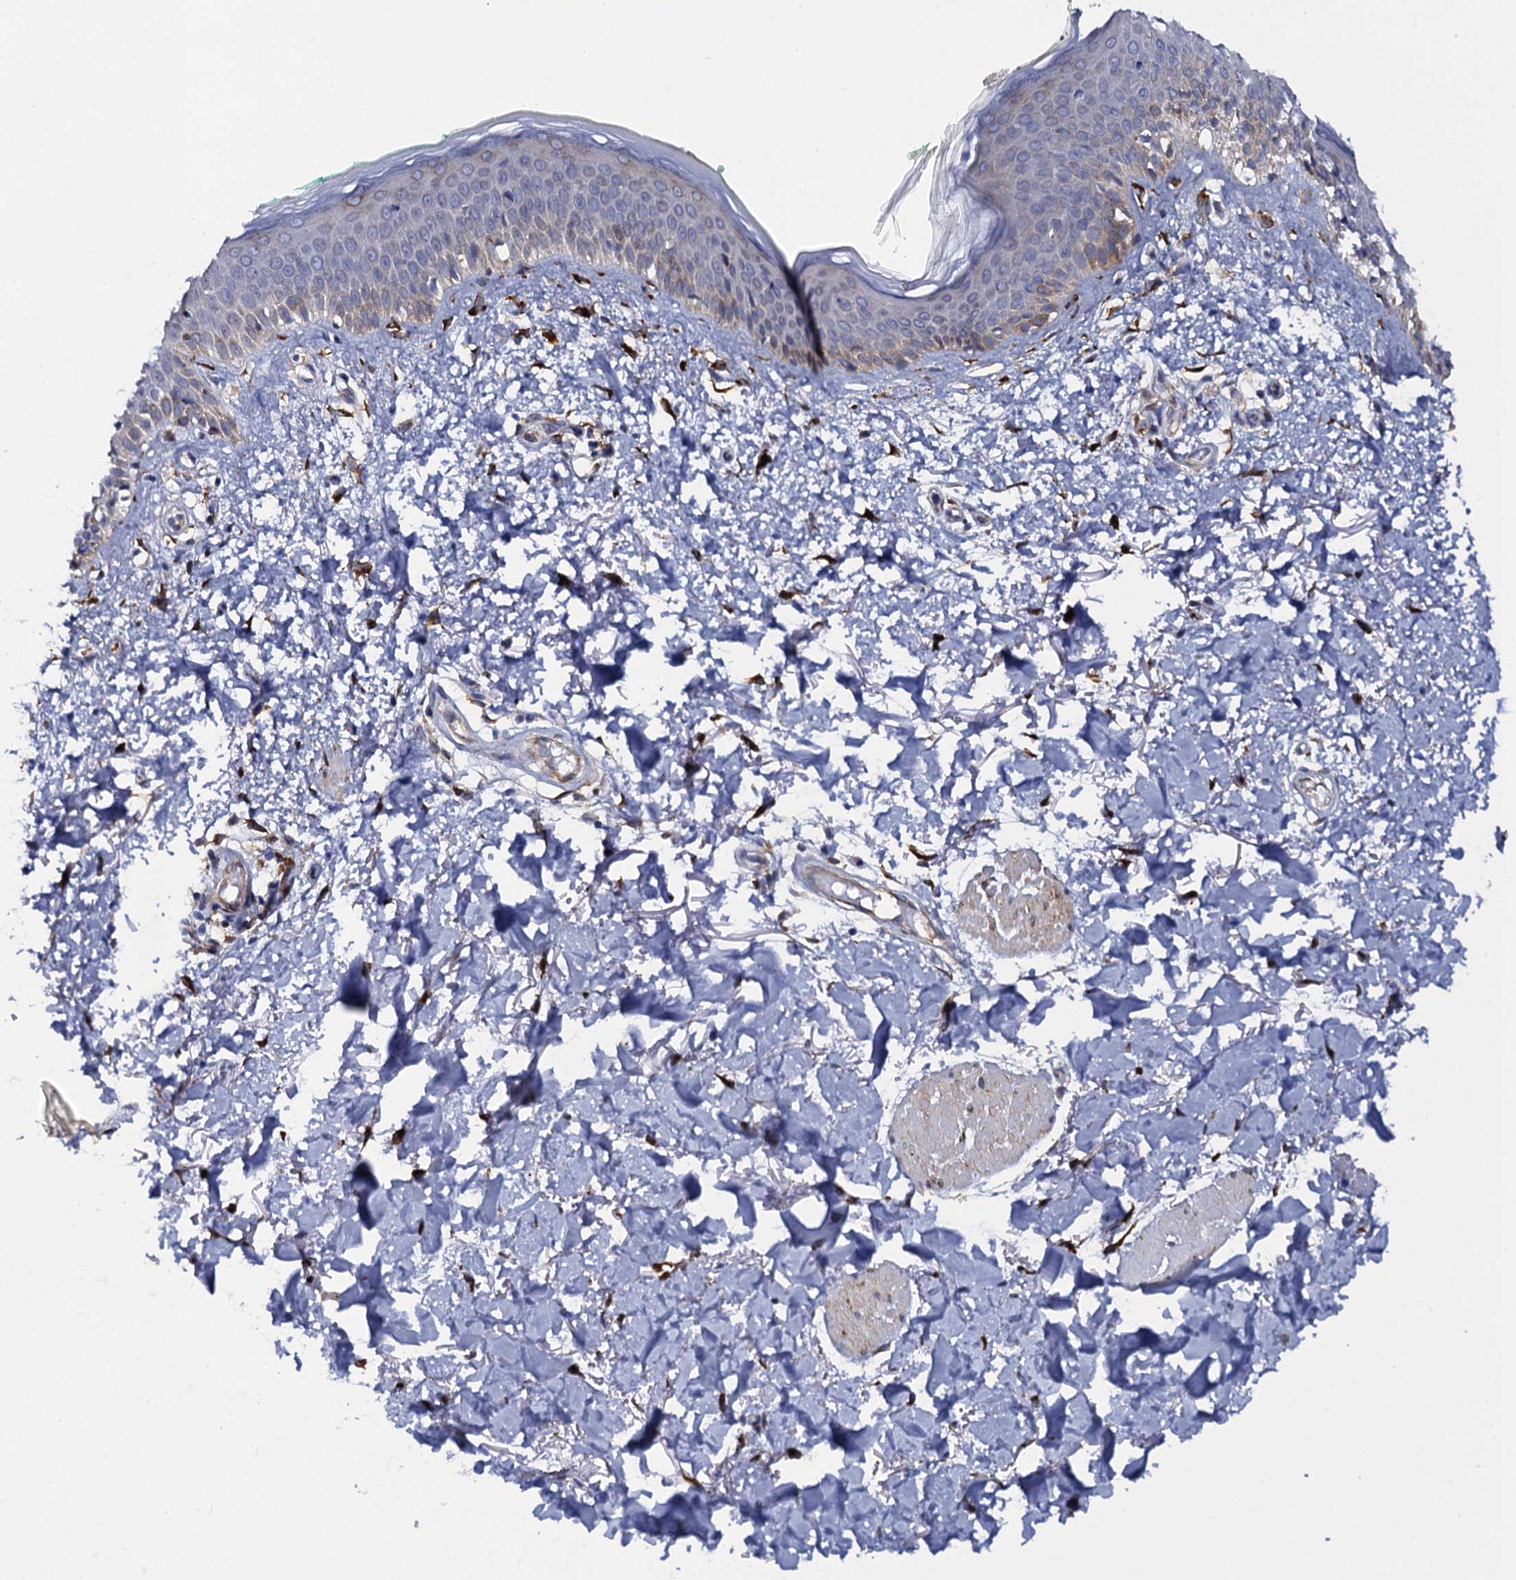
{"staining": {"intensity": "weak", "quantity": "25%-75%", "location": "cytoplasmic/membranous"}, "tissue": "skin", "cell_type": "Fibroblasts", "image_type": "normal", "snomed": [{"axis": "morphology", "description": "Normal tissue, NOS"}, {"axis": "topography", "description": "Skin"}], "caption": "About 25%-75% of fibroblasts in normal skin reveal weak cytoplasmic/membranous protein staining as visualized by brown immunohistochemical staining.", "gene": "POGLUT3", "patient": {"sex": "male", "age": 62}}